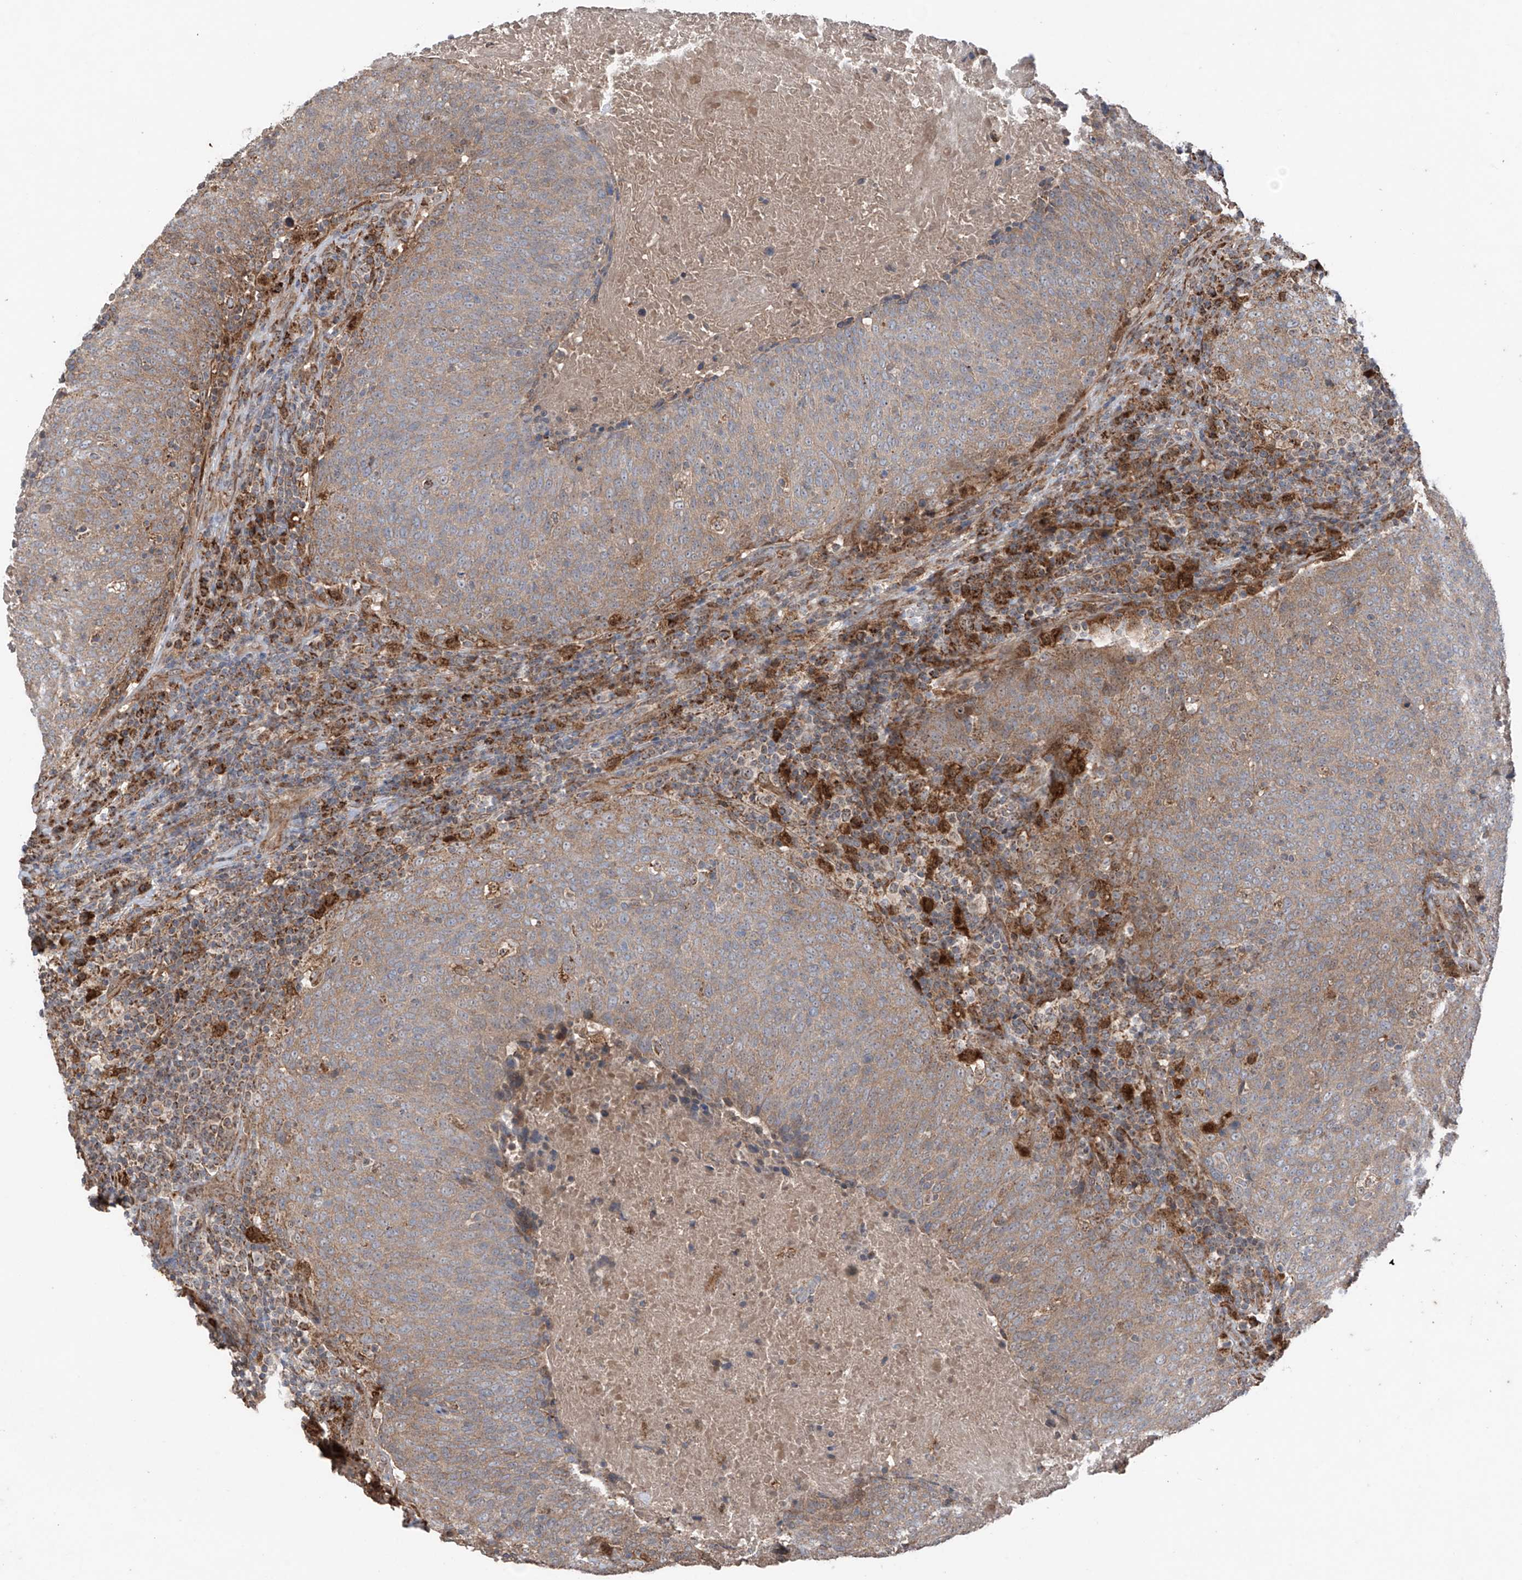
{"staining": {"intensity": "weak", "quantity": ">75%", "location": "cytoplasmic/membranous"}, "tissue": "head and neck cancer", "cell_type": "Tumor cells", "image_type": "cancer", "snomed": [{"axis": "morphology", "description": "Squamous cell carcinoma, NOS"}, {"axis": "morphology", "description": "Squamous cell carcinoma, metastatic, NOS"}, {"axis": "topography", "description": "Lymph node"}, {"axis": "topography", "description": "Head-Neck"}], "caption": "Immunohistochemistry (IHC) staining of metastatic squamous cell carcinoma (head and neck), which exhibits low levels of weak cytoplasmic/membranous positivity in about >75% of tumor cells indicating weak cytoplasmic/membranous protein positivity. The staining was performed using DAB (brown) for protein detection and nuclei were counterstained in hematoxylin (blue).", "gene": "SAMD3", "patient": {"sex": "male", "age": 62}}